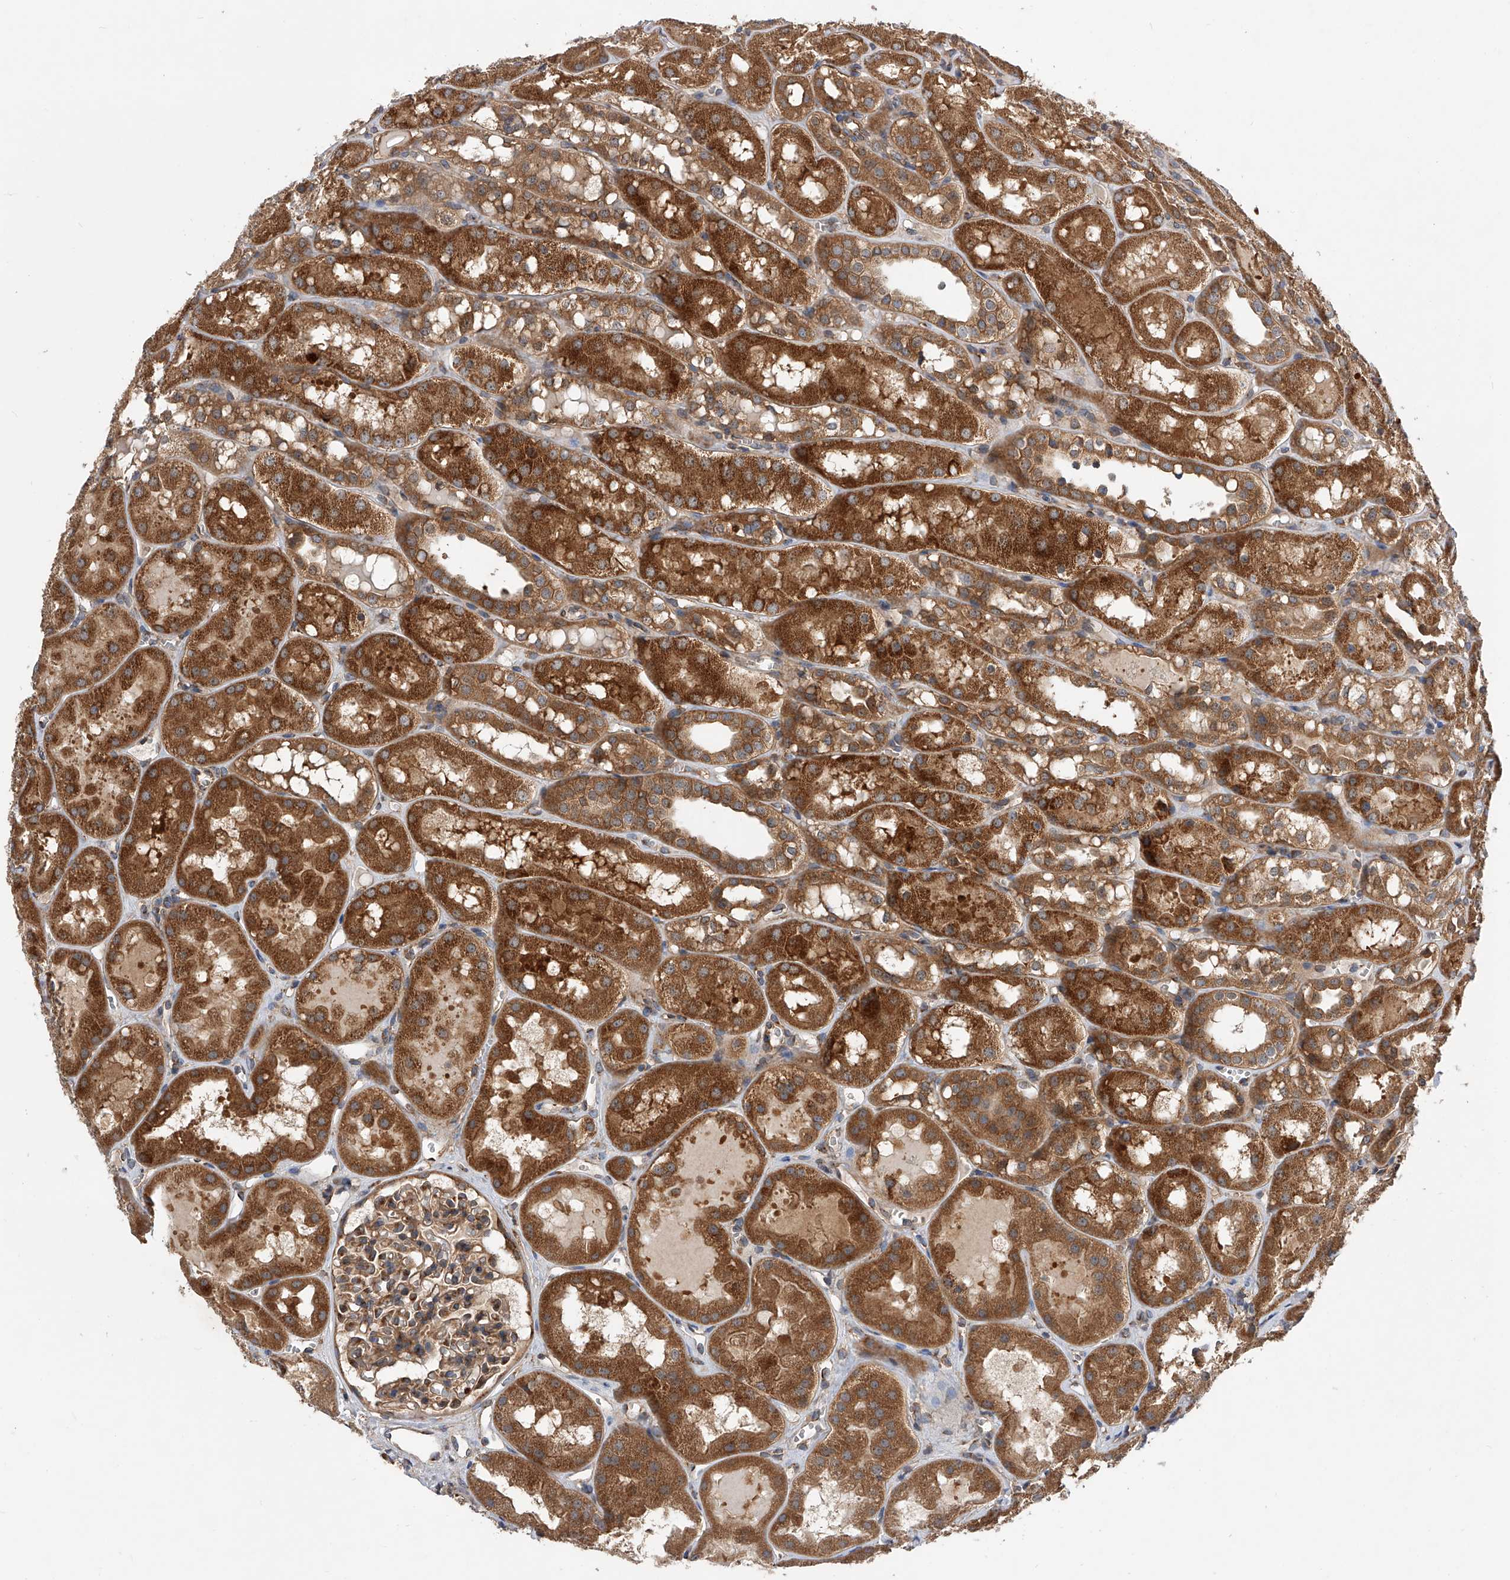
{"staining": {"intensity": "moderate", "quantity": ">75%", "location": "cytoplasmic/membranous"}, "tissue": "kidney", "cell_type": "Cells in glomeruli", "image_type": "normal", "snomed": [{"axis": "morphology", "description": "Normal tissue, NOS"}, {"axis": "topography", "description": "Kidney"}], "caption": "A photomicrograph showing moderate cytoplasmic/membranous expression in about >75% of cells in glomeruli in normal kidney, as visualized by brown immunohistochemical staining.", "gene": "CFAP410", "patient": {"sex": "male", "age": 16}}